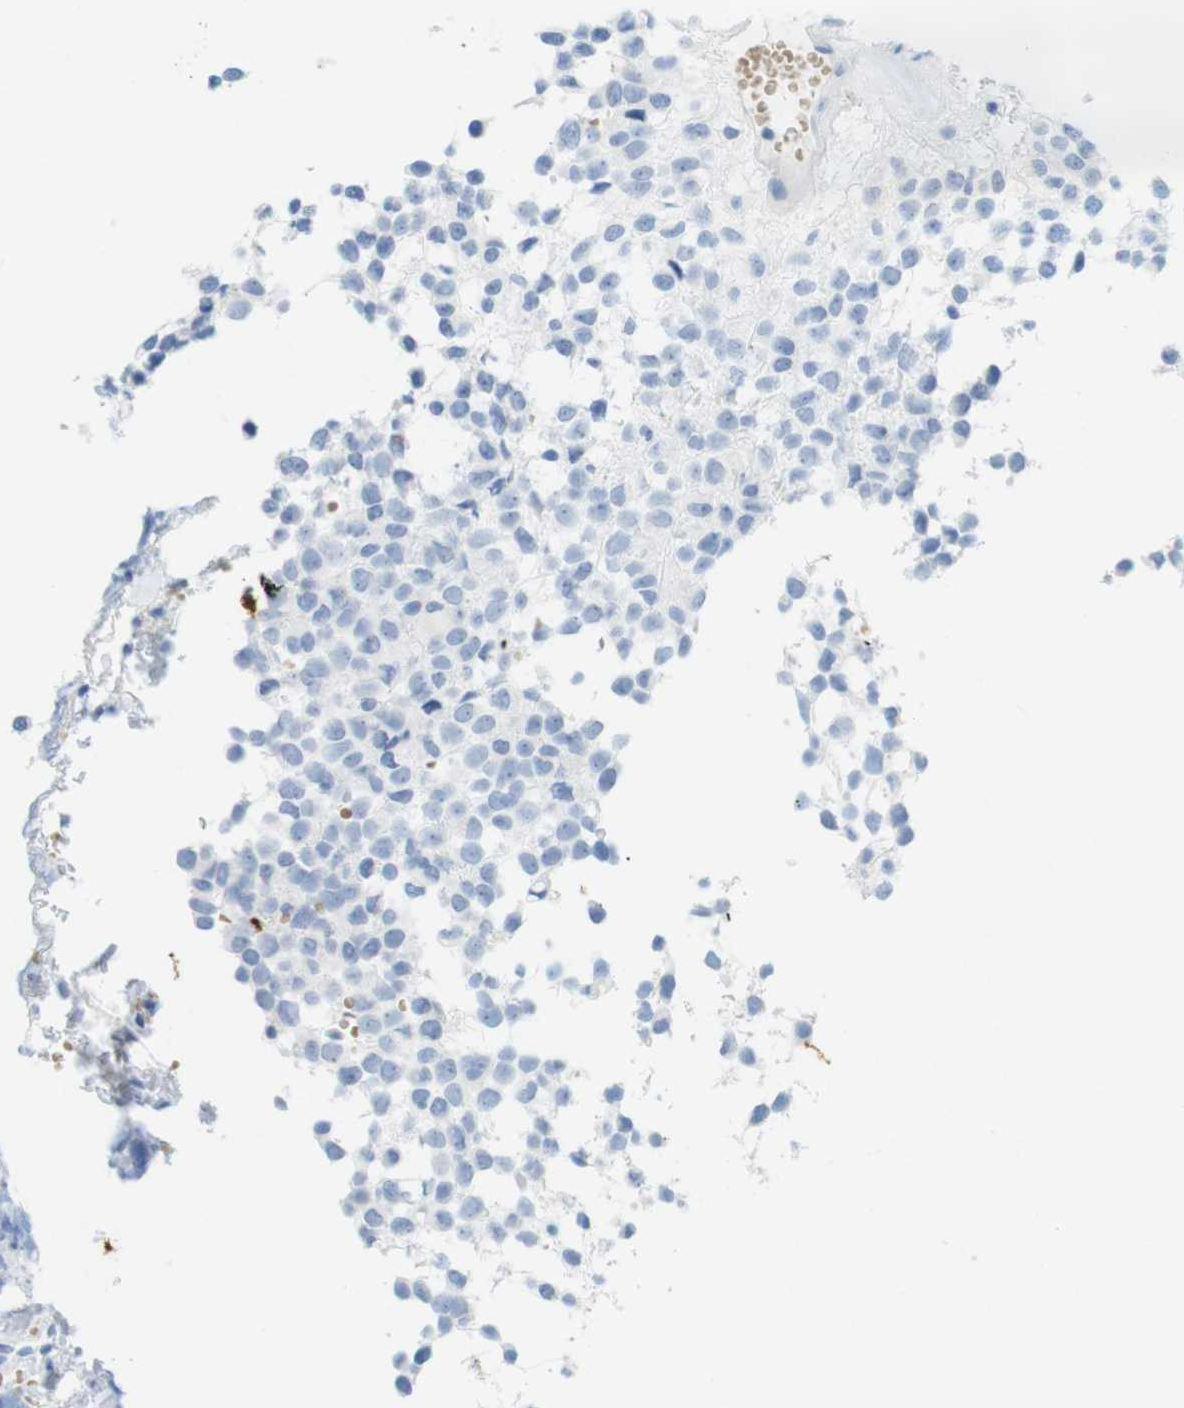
{"staining": {"intensity": "negative", "quantity": "none", "location": "none"}, "tissue": "glioma", "cell_type": "Tumor cells", "image_type": "cancer", "snomed": [{"axis": "morphology", "description": "Glioma, malignant, High grade"}, {"axis": "topography", "description": "Brain"}], "caption": "This is a histopathology image of IHC staining of high-grade glioma (malignant), which shows no positivity in tumor cells.", "gene": "TNNT2", "patient": {"sex": "male", "age": 32}}